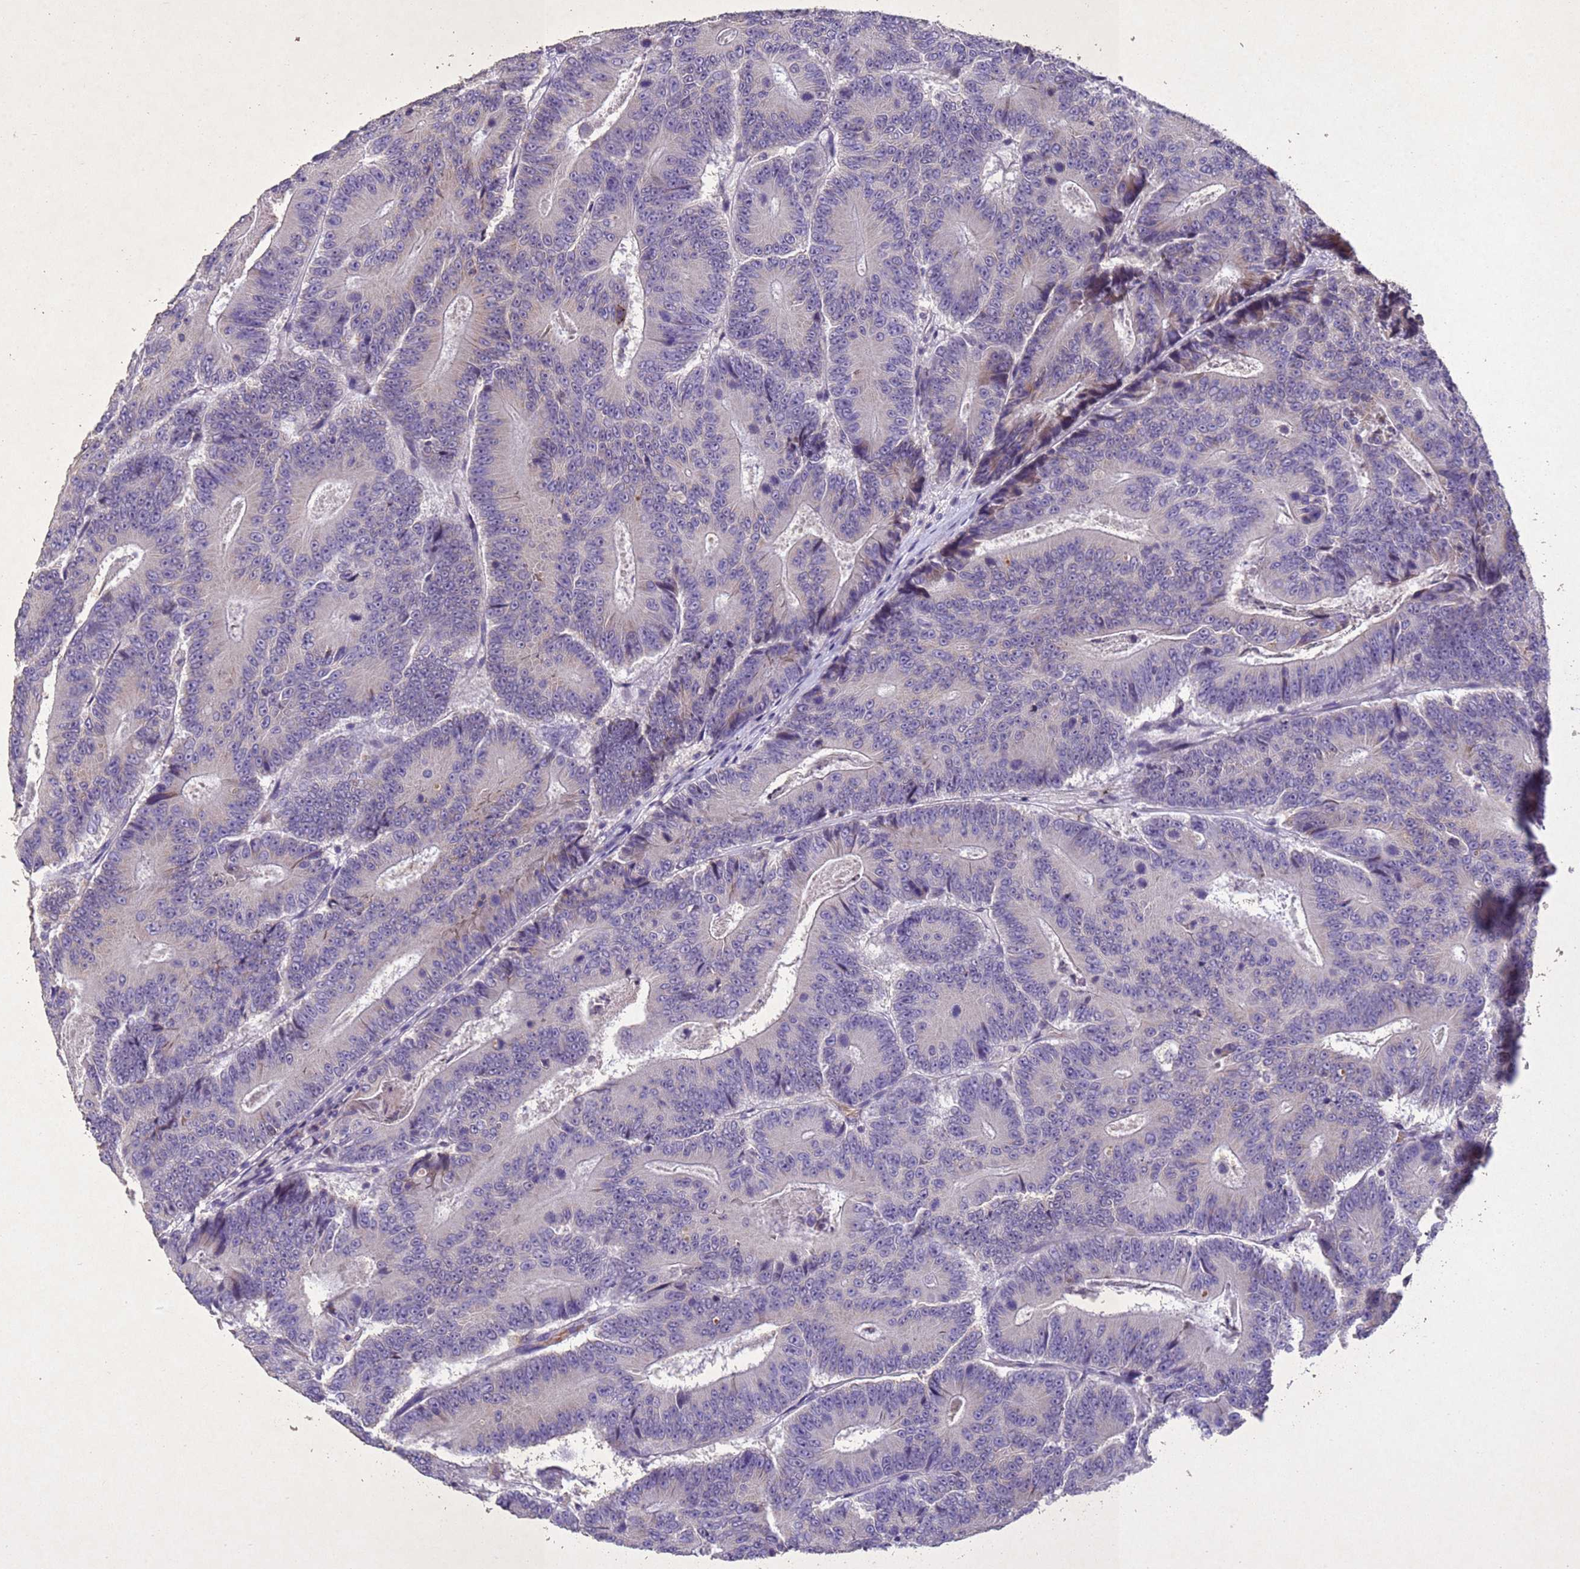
{"staining": {"intensity": "negative", "quantity": "none", "location": "none"}, "tissue": "colorectal cancer", "cell_type": "Tumor cells", "image_type": "cancer", "snomed": [{"axis": "morphology", "description": "Adenocarcinoma, NOS"}, {"axis": "topography", "description": "Colon"}], "caption": "The micrograph shows no staining of tumor cells in adenocarcinoma (colorectal).", "gene": "NLRP11", "patient": {"sex": "male", "age": 83}}